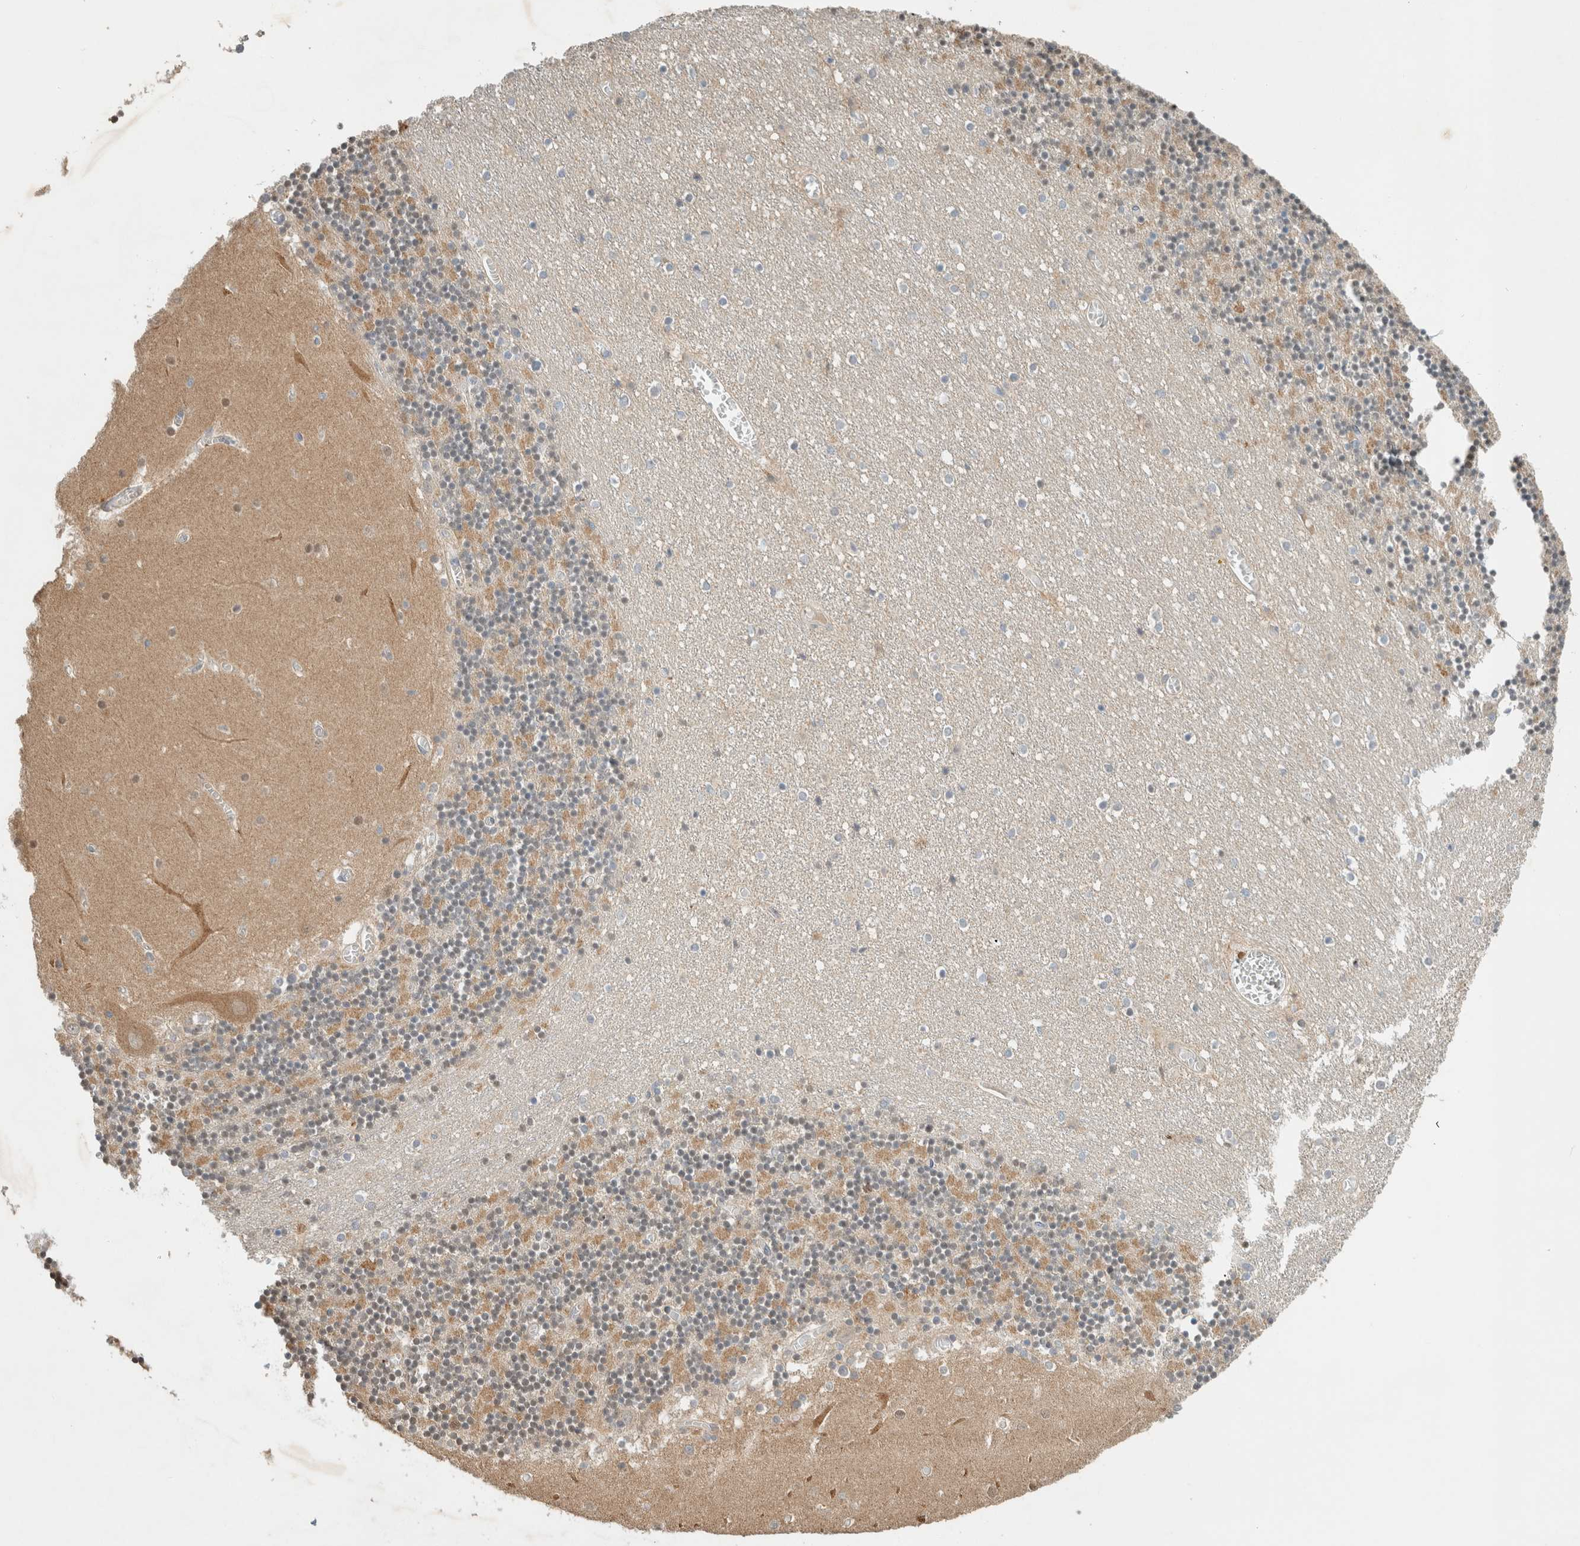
{"staining": {"intensity": "weak", "quantity": "25%-75%", "location": "cytoplasmic/membranous"}, "tissue": "cerebellum", "cell_type": "Cells in granular layer", "image_type": "normal", "snomed": [{"axis": "morphology", "description": "Normal tissue, NOS"}, {"axis": "topography", "description": "Cerebellum"}], "caption": "High-magnification brightfield microscopy of unremarkable cerebellum stained with DAB (brown) and counterstained with hematoxylin (blue). cells in granular layer exhibit weak cytoplasmic/membranous positivity is identified in approximately25%-75% of cells.", "gene": "ARMC9", "patient": {"sex": "female", "age": 28}}